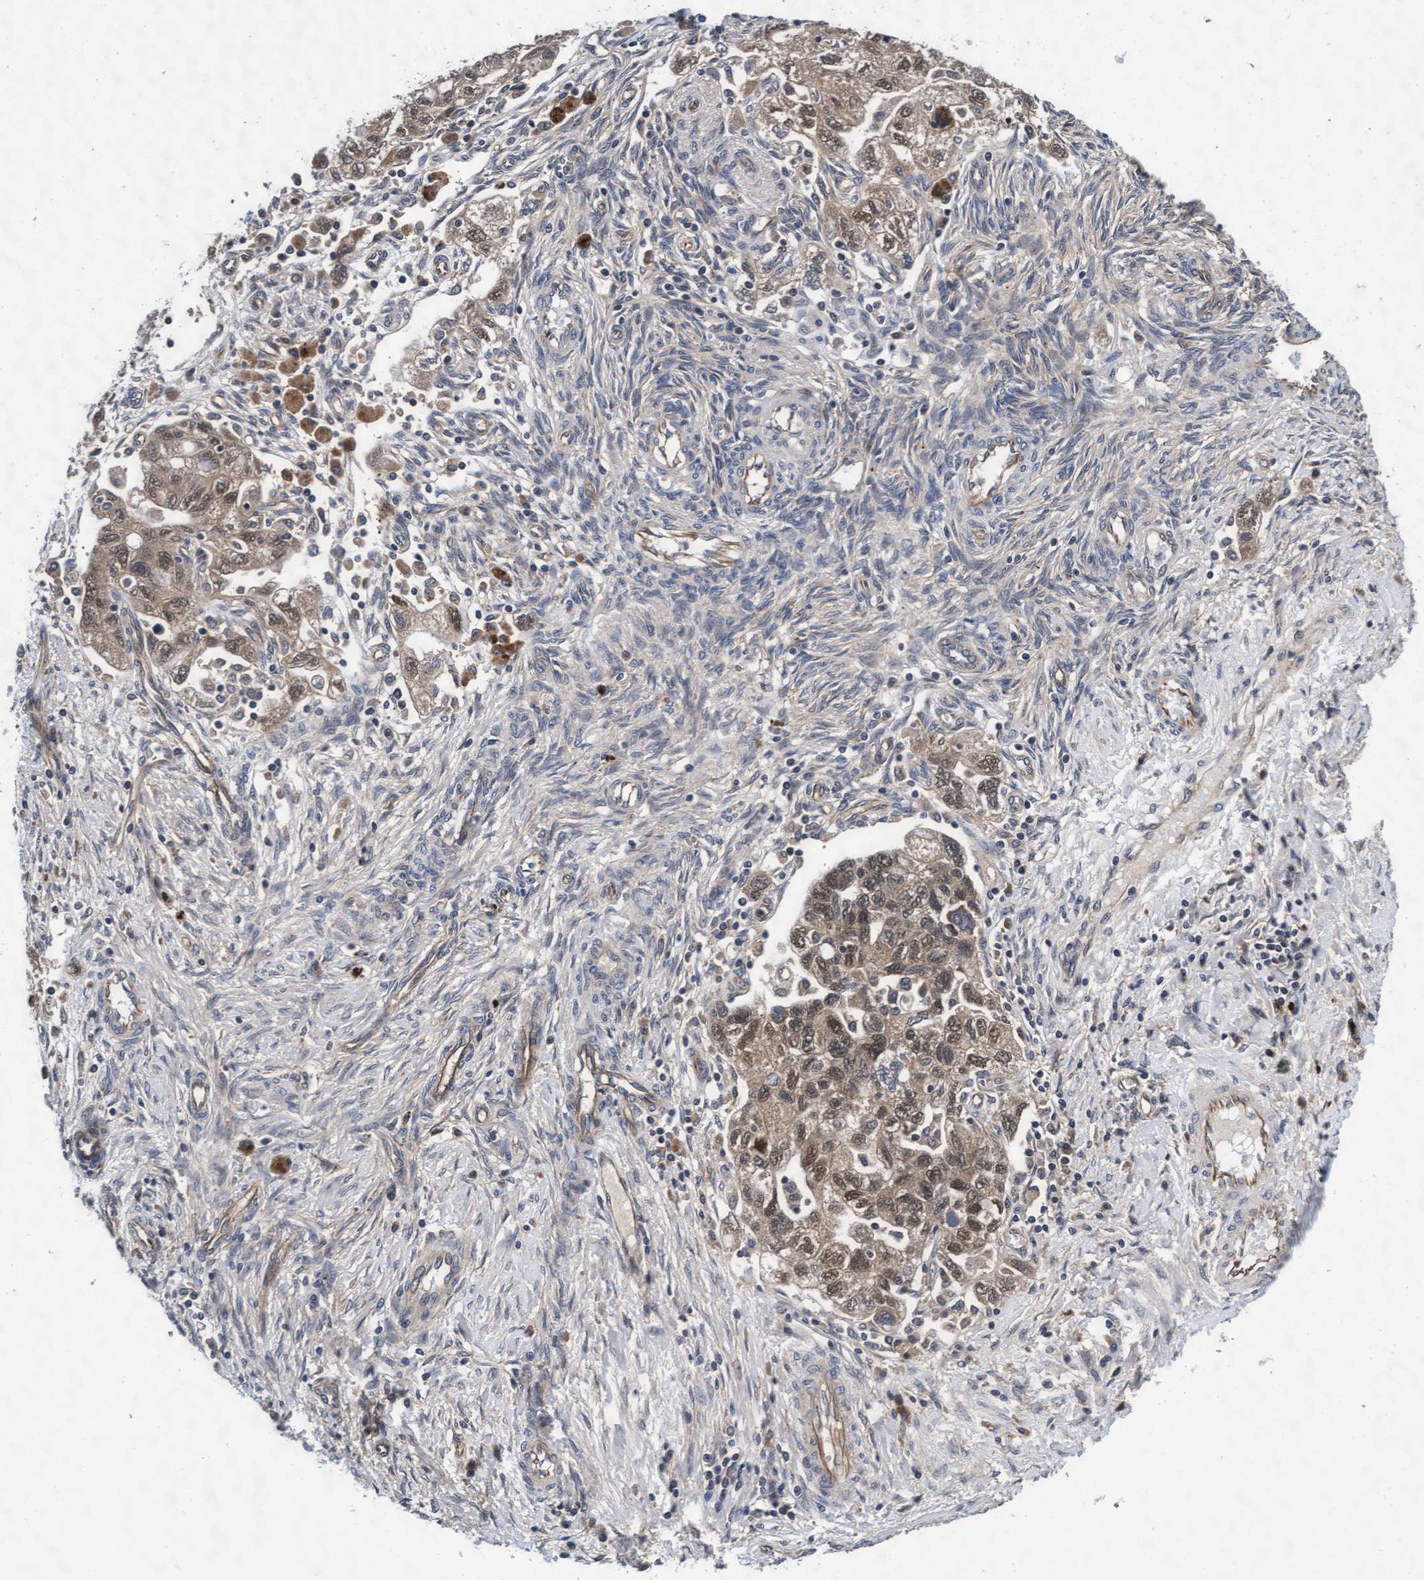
{"staining": {"intensity": "weak", "quantity": "25%-75%", "location": "cytoplasmic/membranous"}, "tissue": "ovarian cancer", "cell_type": "Tumor cells", "image_type": "cancer", "snomed": [{"axis": "morphology", "description": "Carcinoma, NOS"}, {"axis": "morphology", "description": "Cystadenocarcinoma, serous, NOS"}, {"axis": "topography", "description": "Ovary"}], "caption": "Tumor cells reveal low levels of weak cytoplasmic/membranous expression in approximately 25%-75% of cells in ovarian cancer (carcinoma).", "gene": "EFCAB13", "patient": {"sex": "female", "age": 69}}